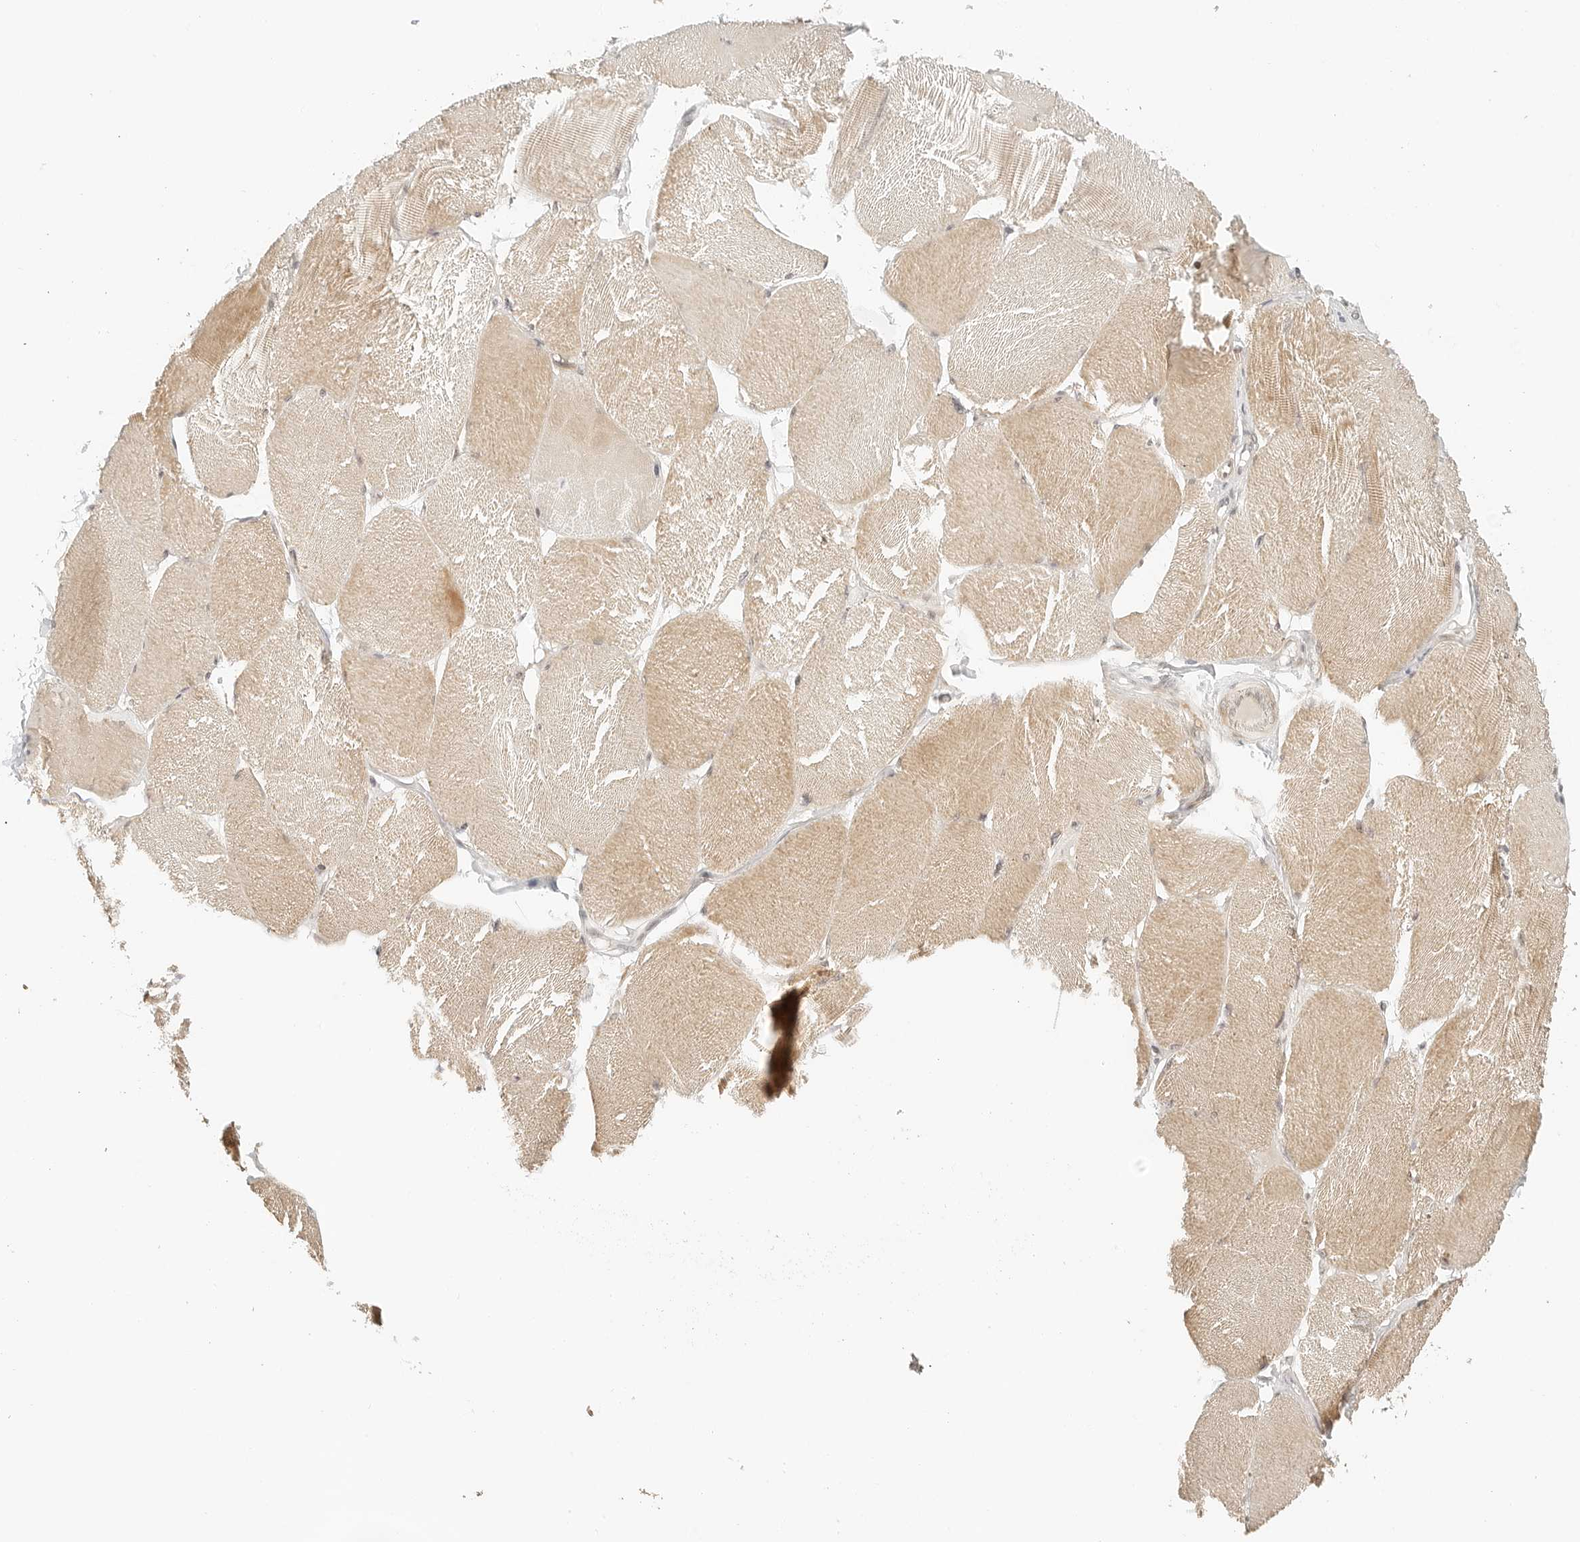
{"staining": {"intensity": "moderate", "quantity": "25%-75%", "location": "cytoplasmic/membranous"}, "tissue": "skeletal muscle", "cell_type": "Myocytes", "image_type": "normal", "snomed": [{"axis": "morphology", "description": "Normal tissue, NOS"}, {"axis": "topography", "description": "Skin"}, {"axis": "topography", "description": "Skeletal muscle"}], "caption": "Protein staining of benign skeletal muscle demonstrates moderate cytoplasmic/membranous staining in about 25%-75% of myocytes.", "gene": "NEO1", "patient": {"sex": "male", "age": 83}}